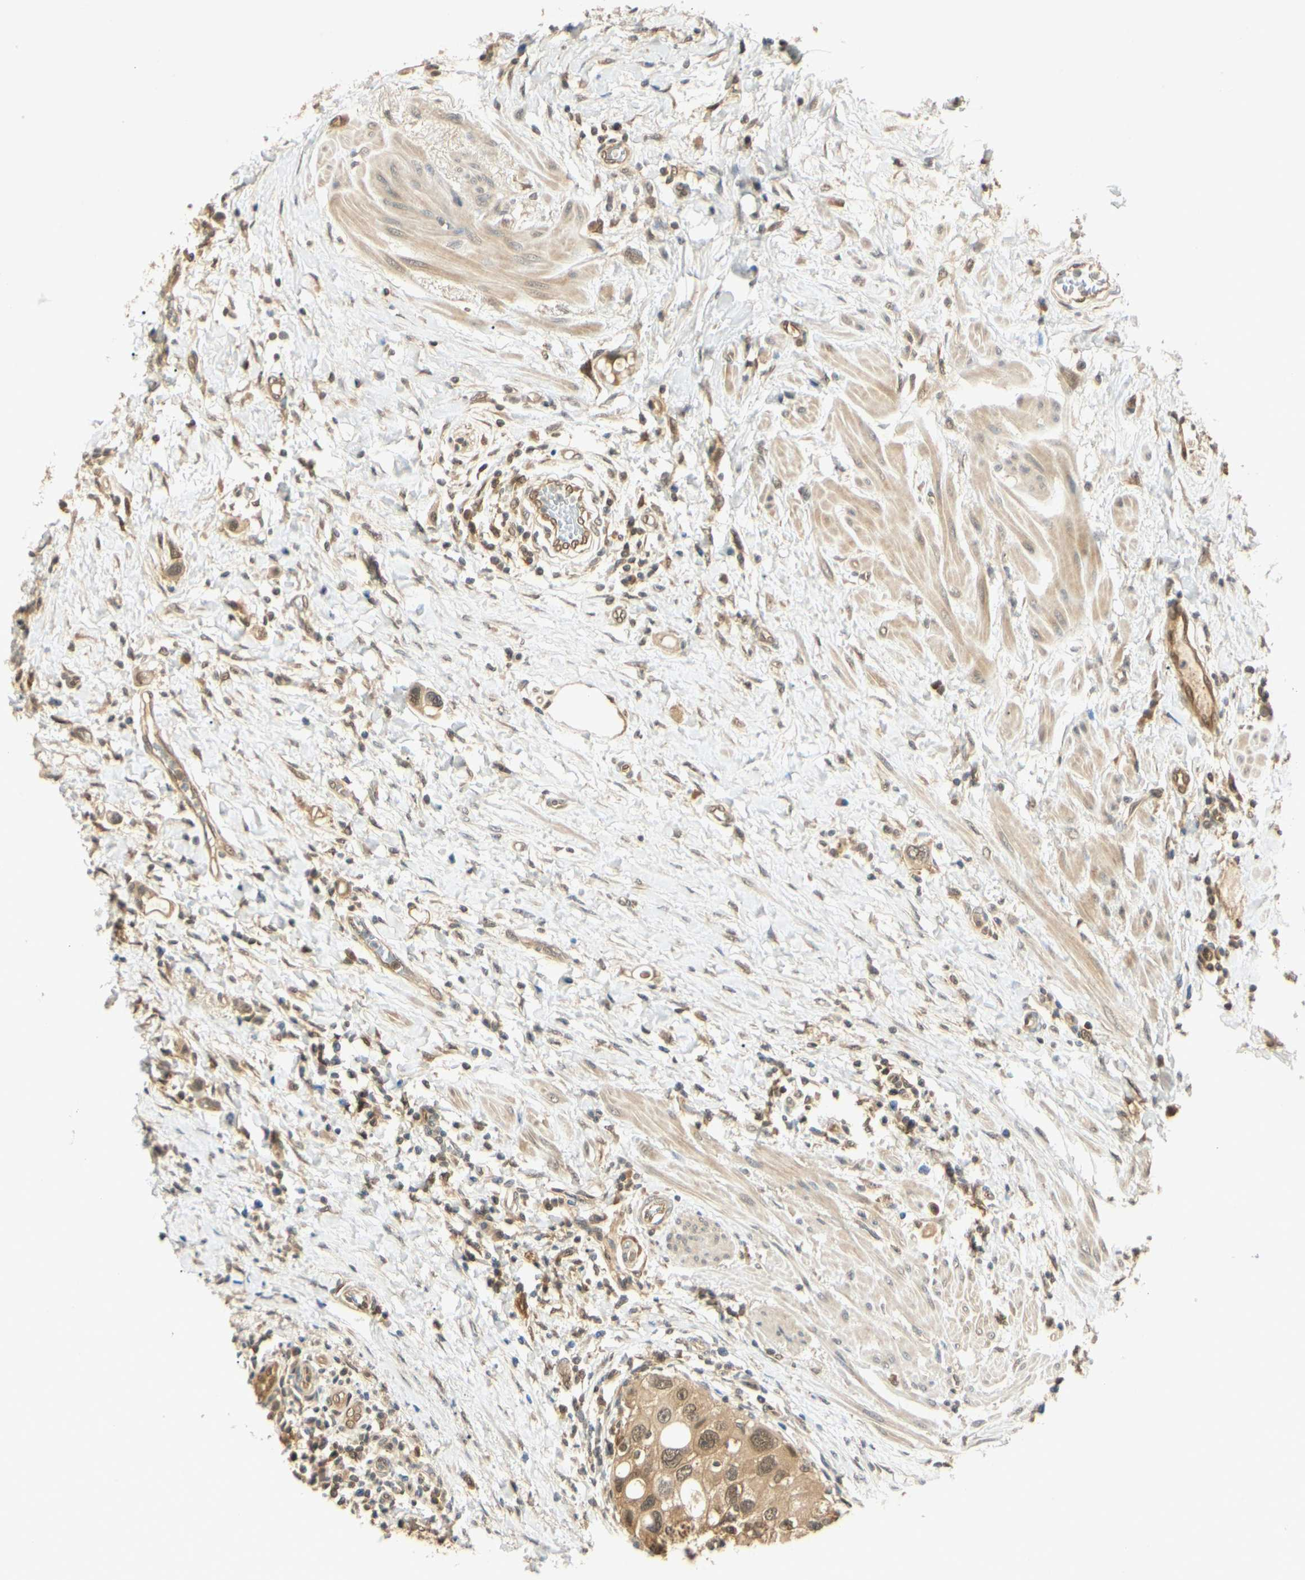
{"staining": {"intensity": "moderate", "quantity": ">75%", "location": "cytoplasmic/membranous,nuclear"}, "tissue": "urothelial cancer", "cell_type": "Tumor cells", "image_type": "cancer", "snomed": [{"axis": "morphology", "description": "Urothelial carcinoma, High grade"}, {"axis": "topography", "description": "Urinary bladder"}], "caption": "Human urothelial carcinoma (high-grade) stained for a protein (brown) shows moderate cytoplasmic/membranous and nuclear positive staining in about >75% of tumor cells.", "gene": "UBE2Z", "patient": {"sex": "female", "age": 56}}